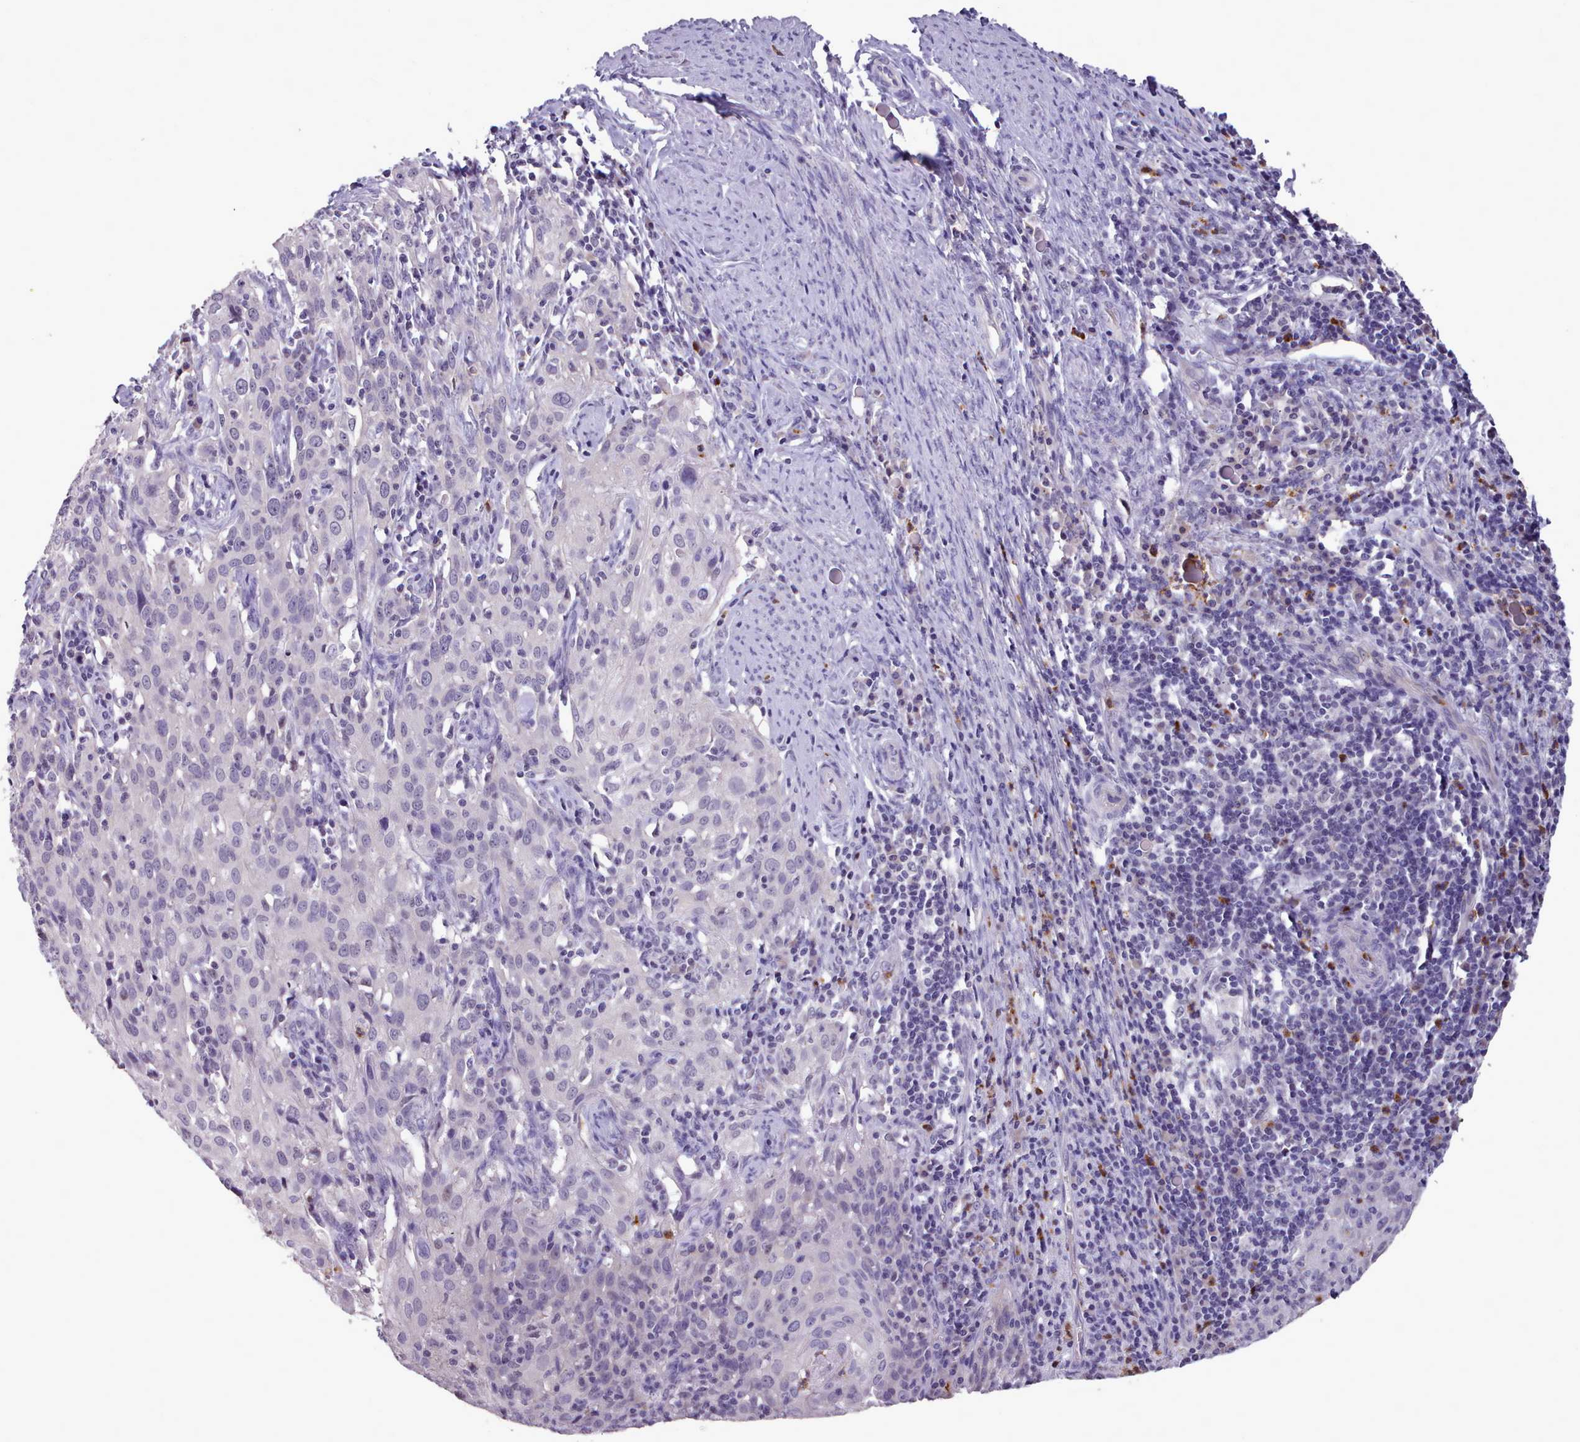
{"staining": {"intensity": "negative", "quantity": "none", "location": "none"}, "tissue": "cervical cancer", "cell_type": "Tumor cells", "image_type": "cancer", "snomed": [{"axis": "morphology", "description": "Squamous cell carcinoma, NOS"}, {"axis": "topography", "description": "Cervix"}], "caption": "The micrograph shows no significant expression in tumor cells of cervical squamous cell carcinoma. The staining is performed using DAB (3,3'-diaminobenzidine) brown chromogen with nuclei counter-stained in using hematoxylin.", "gene": "KCTD16", "patient": {"sex": "female", "age": 50}}